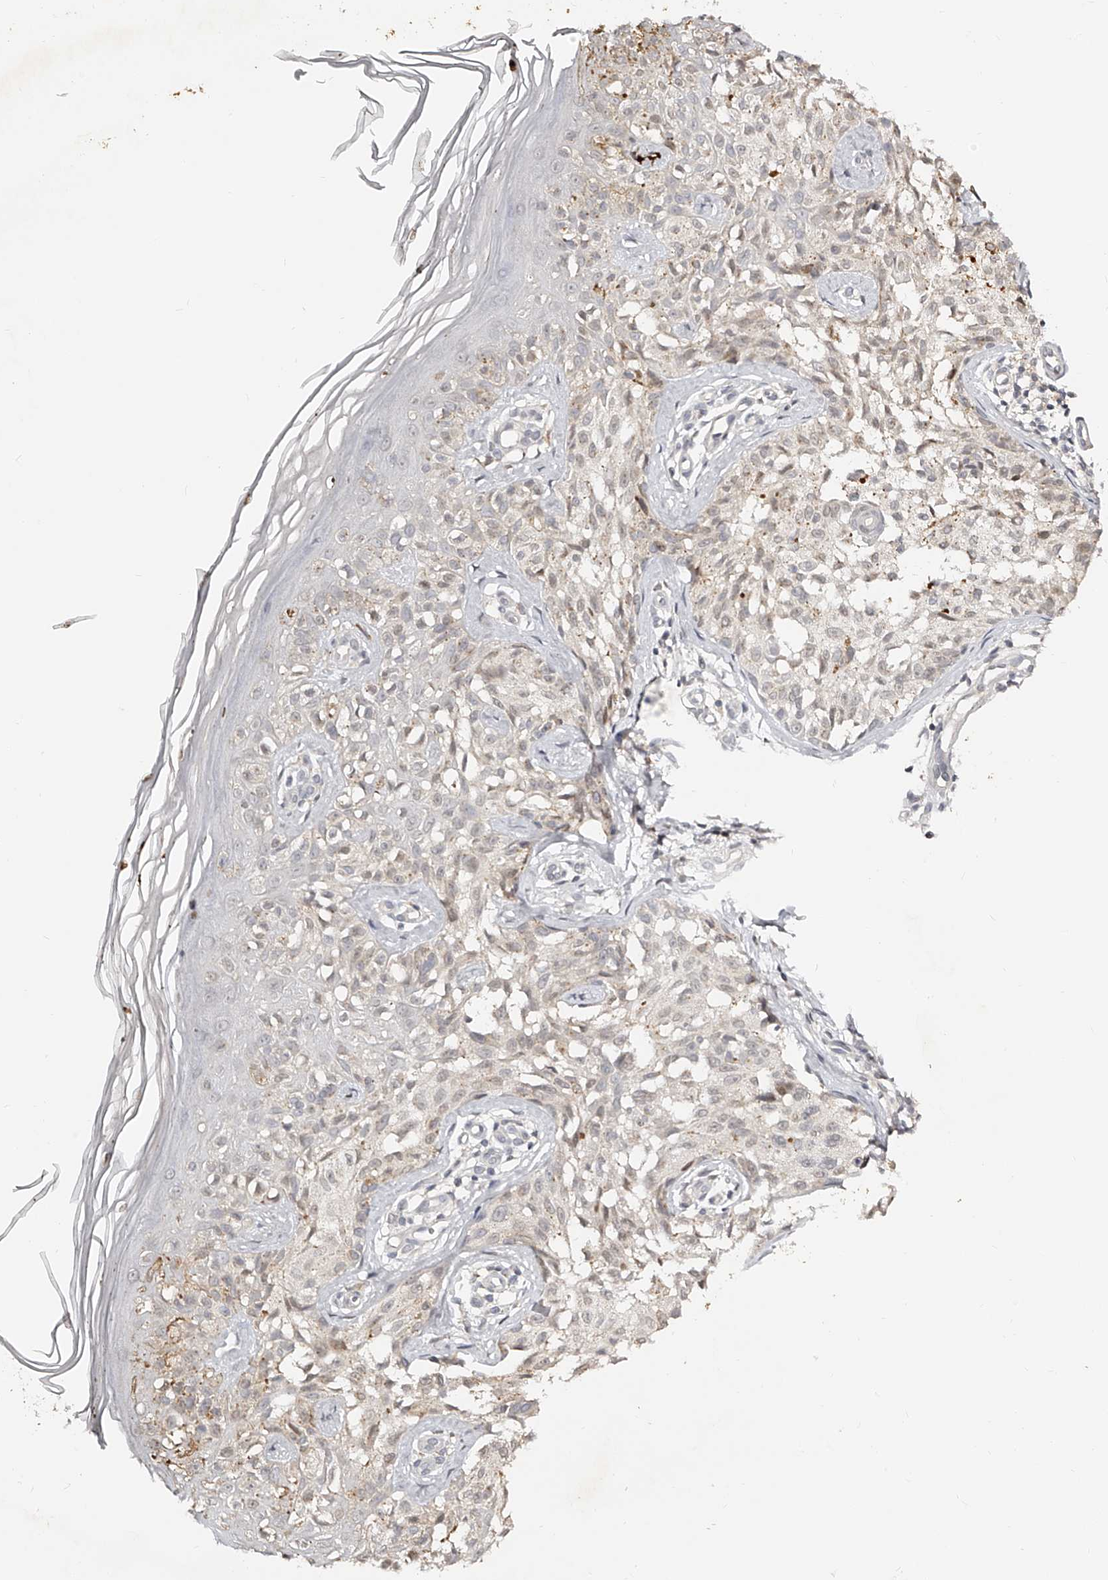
{"staining": {"intensity": "weak", "quantity": "<25%", "location": "cytoplasmic/membranous"}, "tissue": "melanoma", "cell_type": "Tumor cells", "image_type": "cancer", "snomed": [{"axis": "morphology", "description": "Malignant melanoma, NOS"}, {"axis": "topography", "description": "Skin"}], "caption": "Immunohistochemistry photomicrograph of malignant melanoma stained for a protein (brown), which reveals no expression in tumor cells. Brightfield microscopy of immunohistochemistry (IHC) stained with DAB (brown) and hematoxylin (blue), captured at high magnification.", "gene": "ZNF789", "patient": {"sex": "female", "age": 50}}